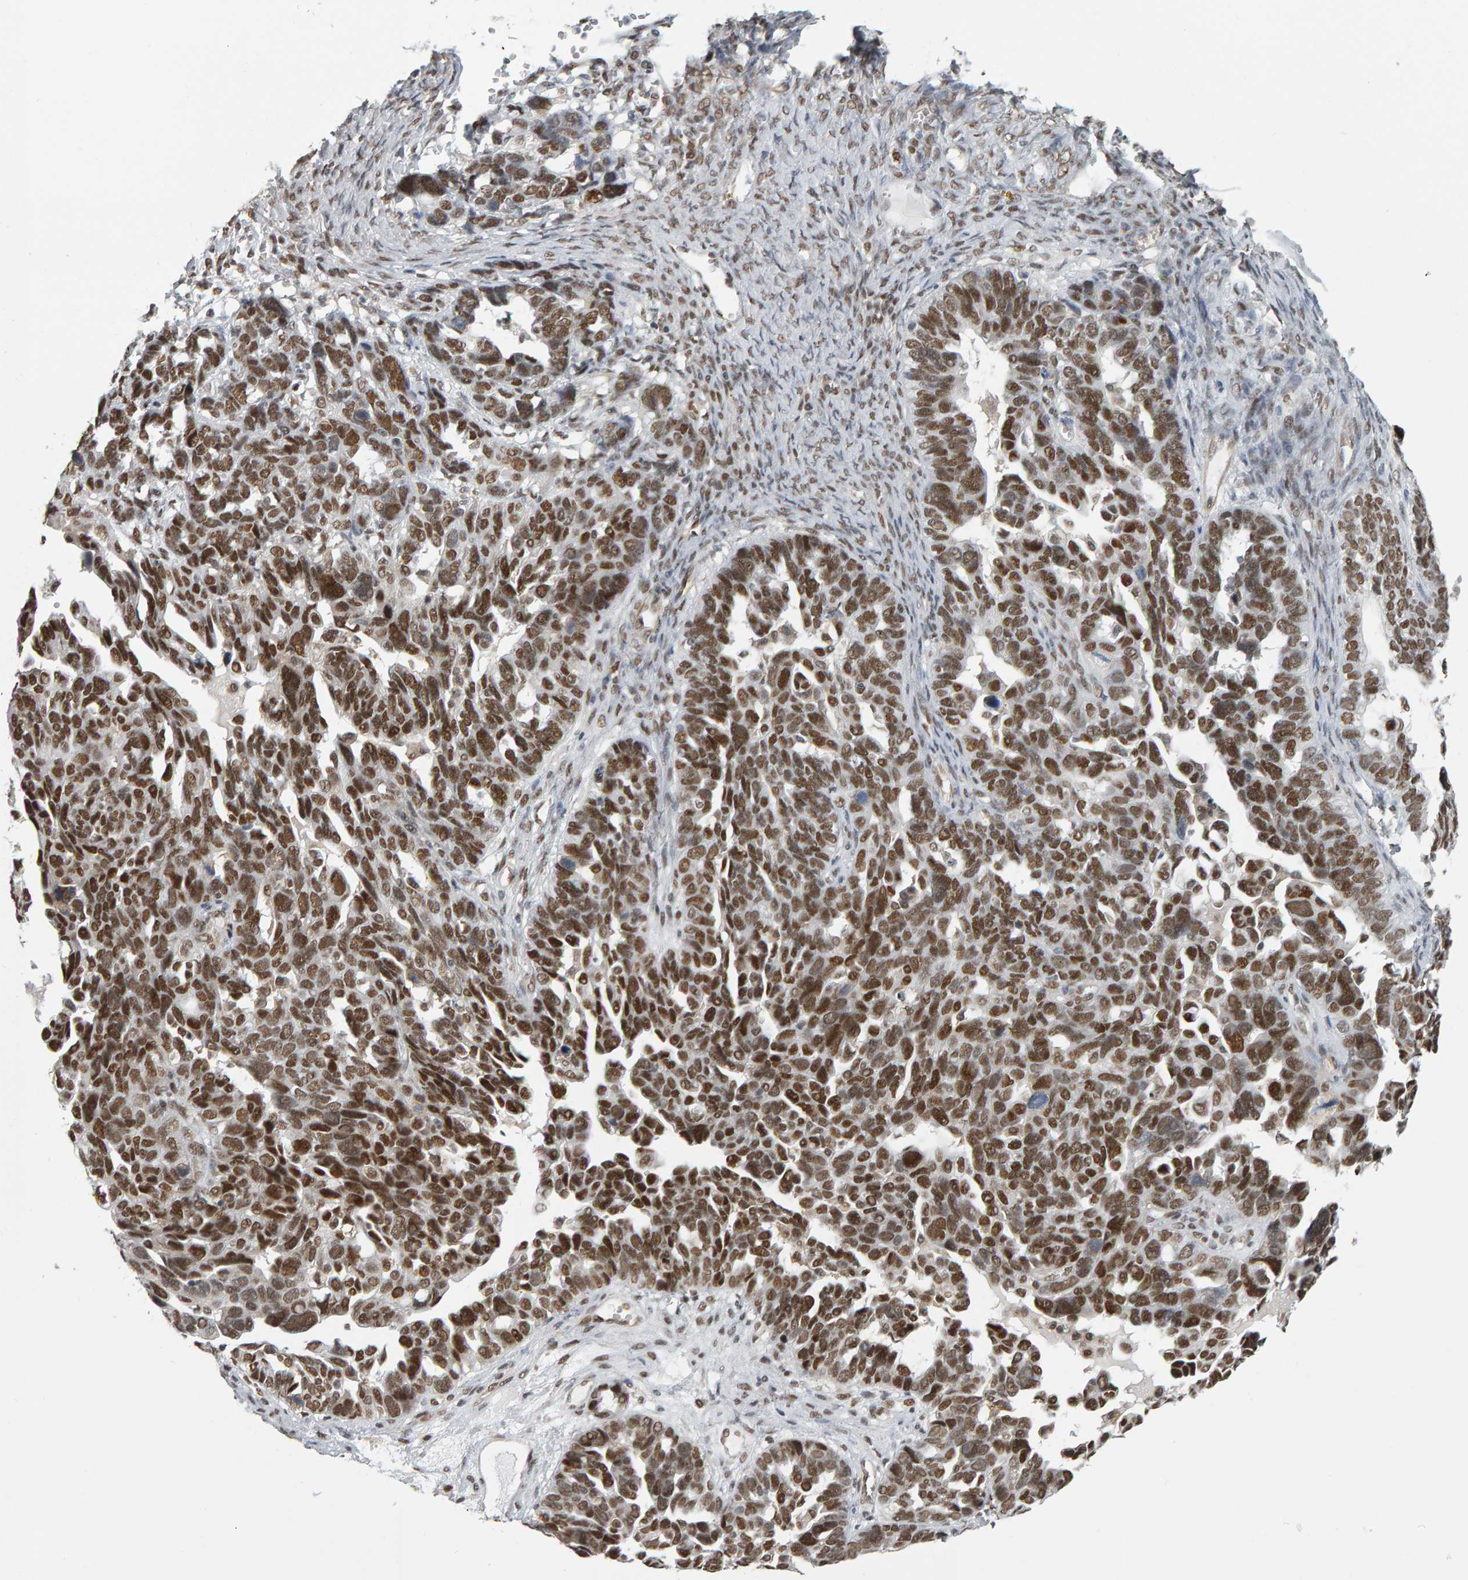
{"staining": {"intensity": "strong", "quantity": ">75%", "location": "nuclear"}, "tissue": "ovarian cancer", "cell_type": "Tumor cells", "image_type": "cancer", "snomed": [{"axis": "morphology", "description": "Cystadenocarcinoma, serous, NOS"}, {"axis": "topography", "description": "Ovary"}], "caption": "The micrograph reveals immunohistochemical staining of ovarian cancer (serous cystadenocarcinoma). There is strong nuclear staining is appreciated in approximately >75% of tumor cells.", "gene": "ATF7IP", "patient": {"sex": "female", "age": 79}}